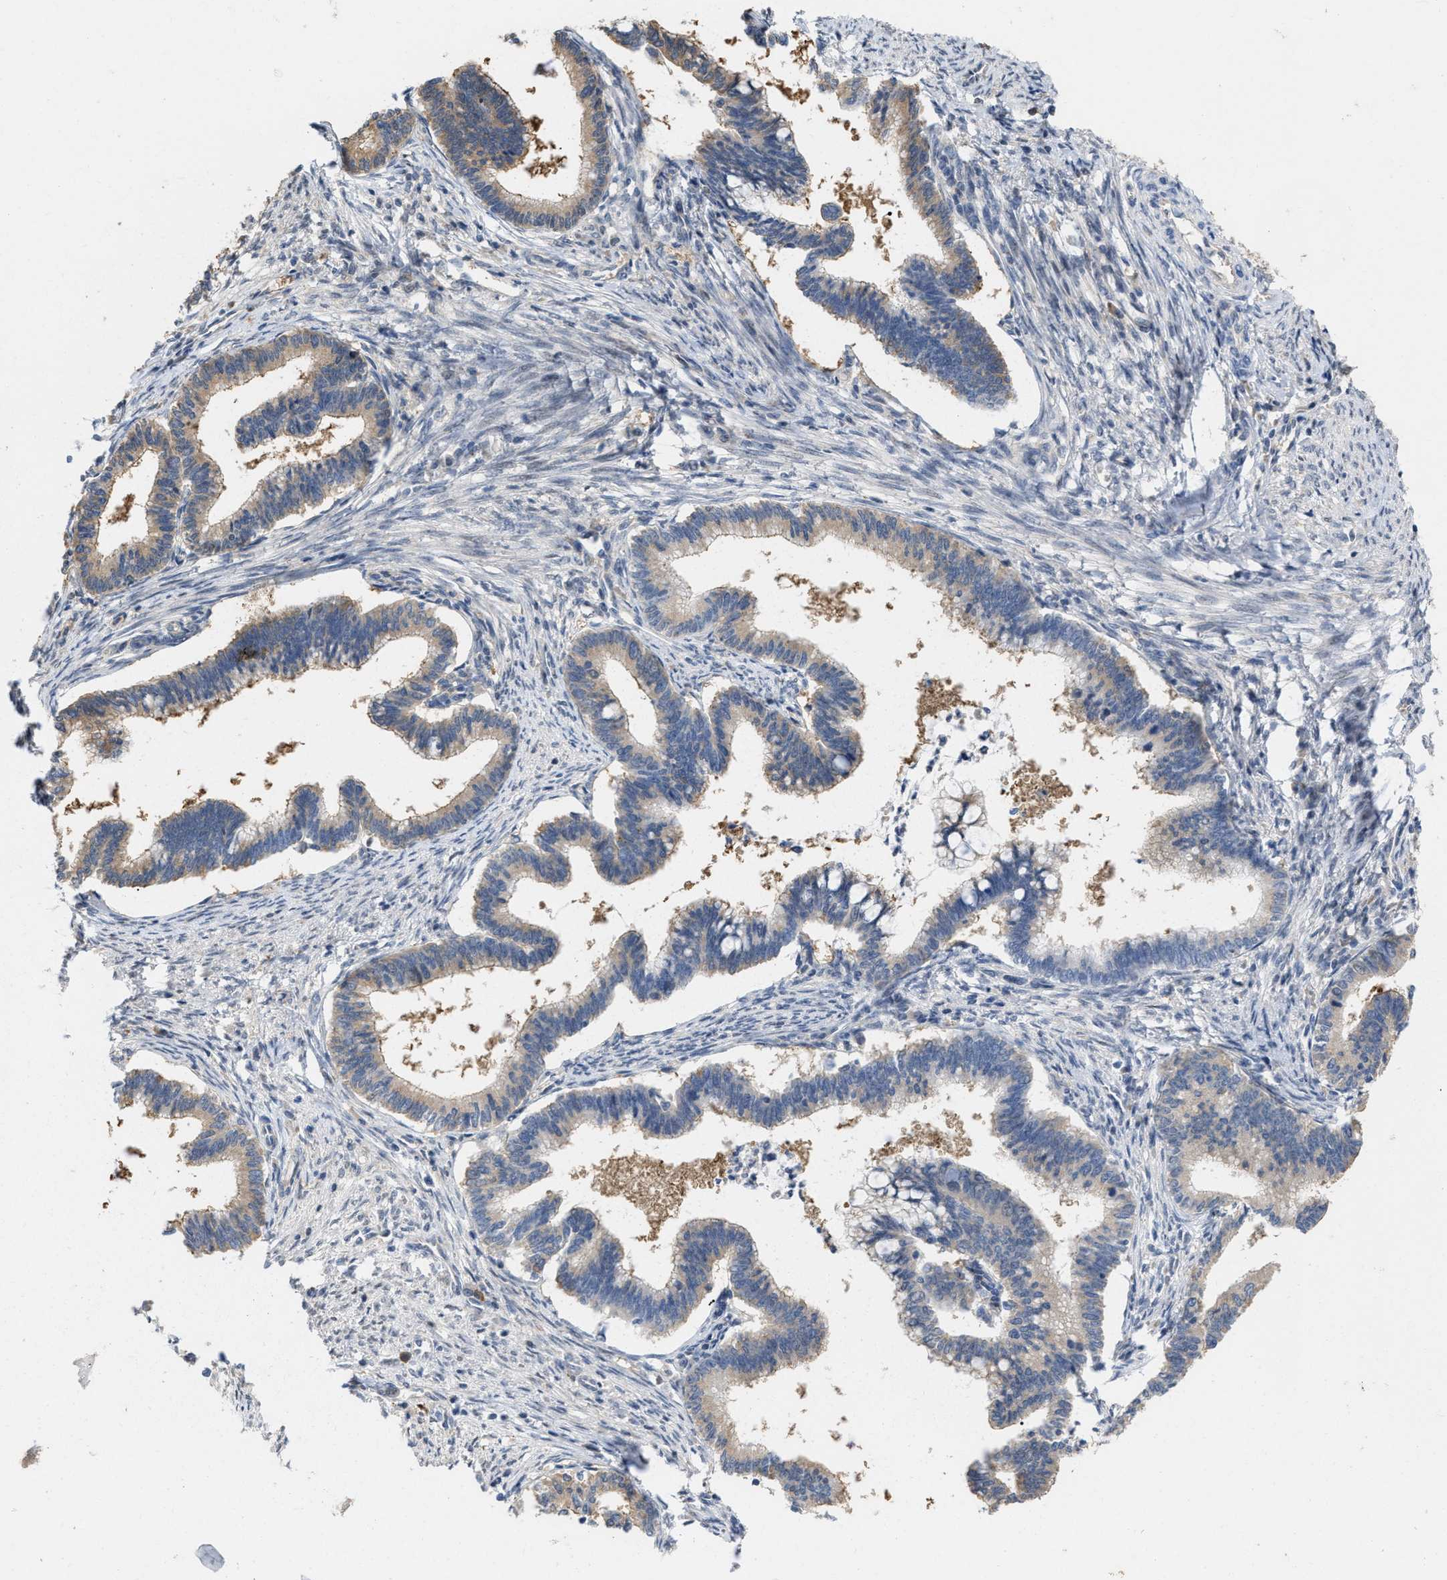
{"staining": {"intensity": "weak", "quantity": ">75%", "location": "cytoplasmic/membranous"}, "tissue": "cervical cancer", "cell_type": "Tumor cells", "image_type": "cancer", "snomed": [{"axis": "morphology", "description": "Adenocarcinoma, NOS"}, {"axis": "topography", "description": "Cervix"}], "caption": "Immunohistochemical staining of cervical cancer exhibits weak cytoplasmic/membranous protein staining in about >75% of tumor cells. The protein is stained brown, and the nuclei are stained in blue (DAB (3,3'-diaminobenzidine) IHC with brightfield microscopy, high magnification).", "gene": "CSNK1A1", "patient": {"sex": "female", "age": 36}}